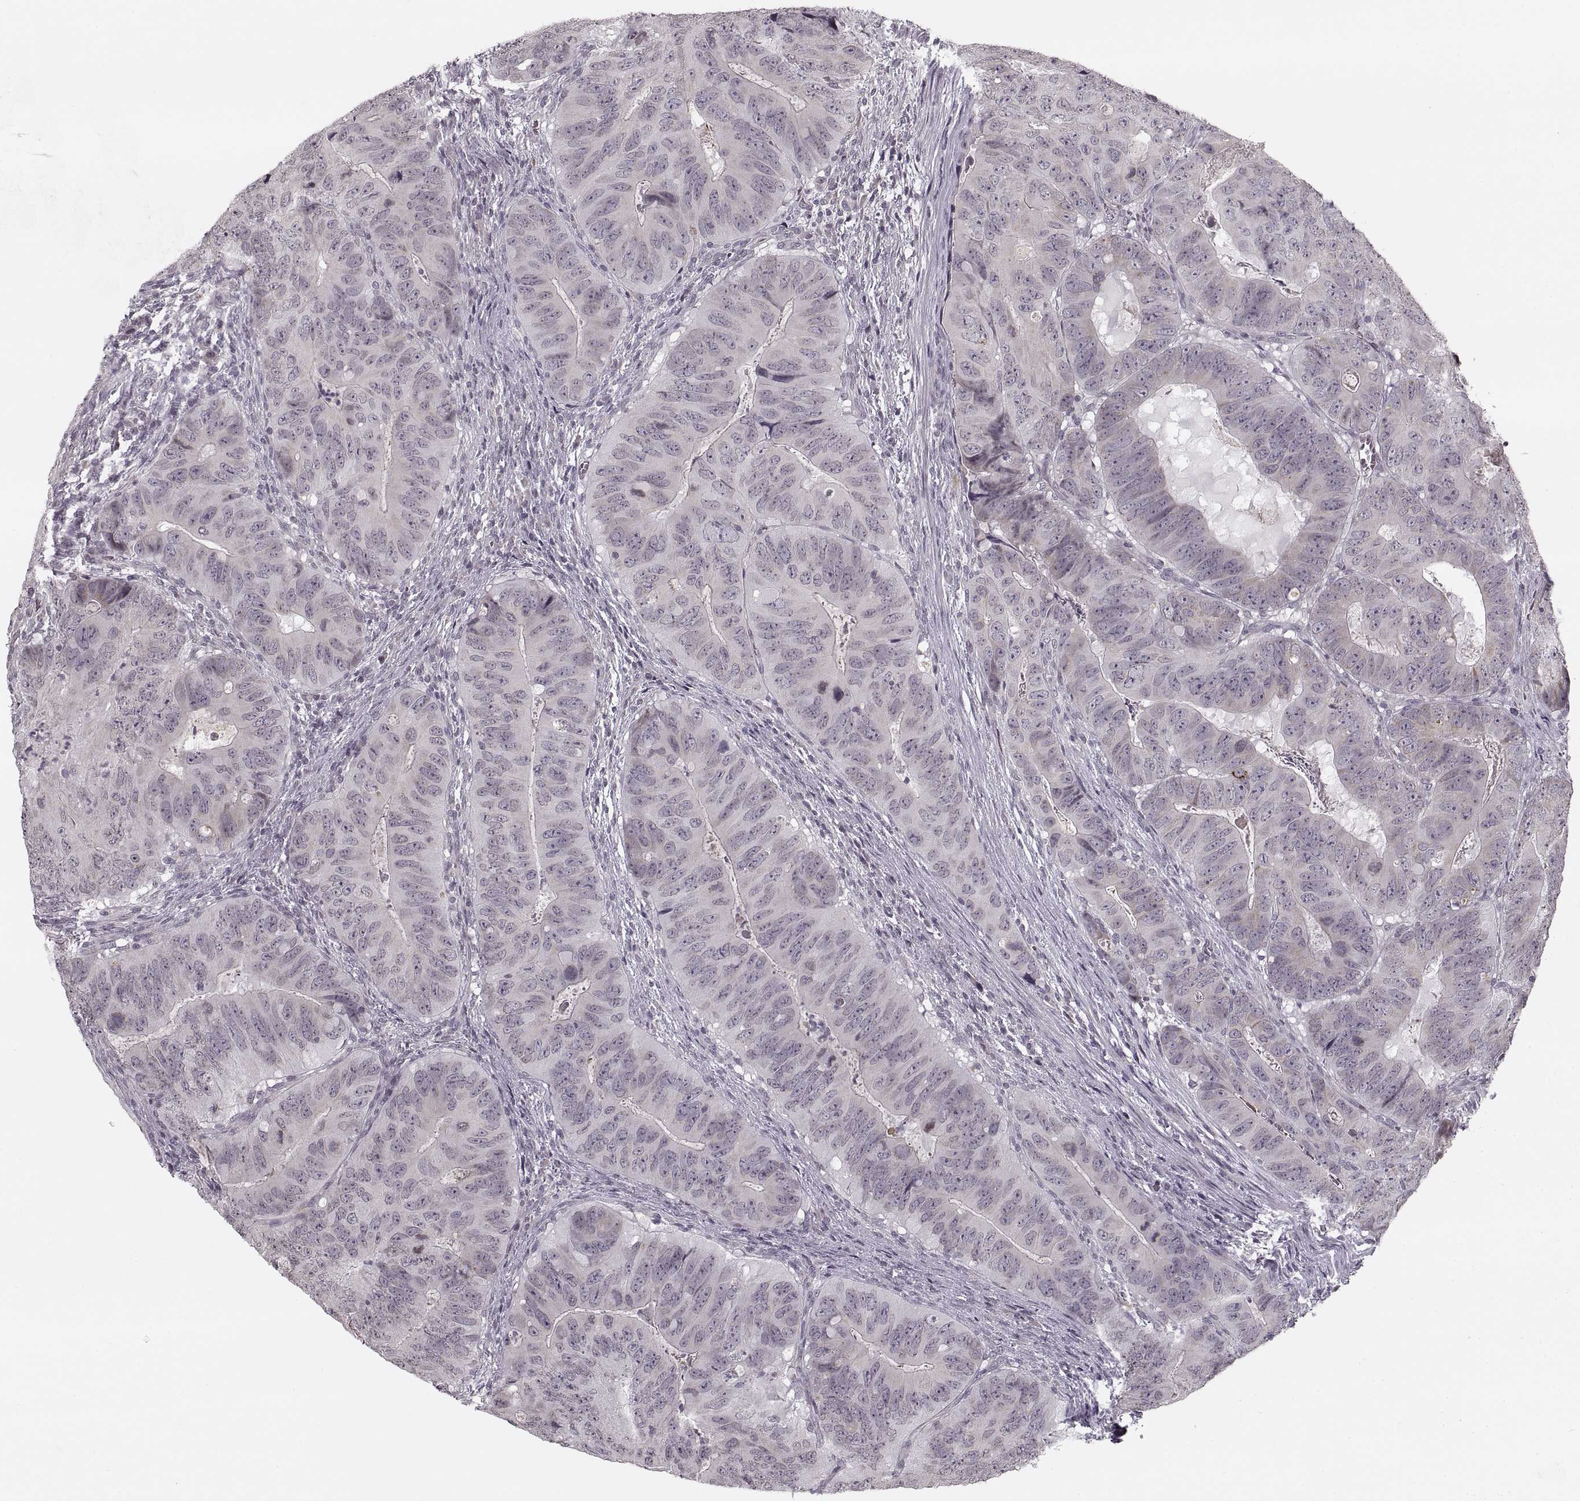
{"staining": {"intensity": "negative", "quantity": "none", "location": "none"}, "tissue": "colorectal cancer", "cell_type": "Tumor cells", "image_type": "cancer", "snomed": [{"axis": "morphology", "description": "Adenocarcinoma, NOS"}, {"axis": "topography", "description": "Colon"}], "caption": "Immunohistochemical staining of adenocarcinoma (colorectal) displays no significant staining in tumor cells. (DAB (3,3'-diaminobenzidine) immunohistochemistry visualized using brightfield microscopy, high magnification).", "gene": "ASIC3", "patient": {"sex": "male", "age": 79}}